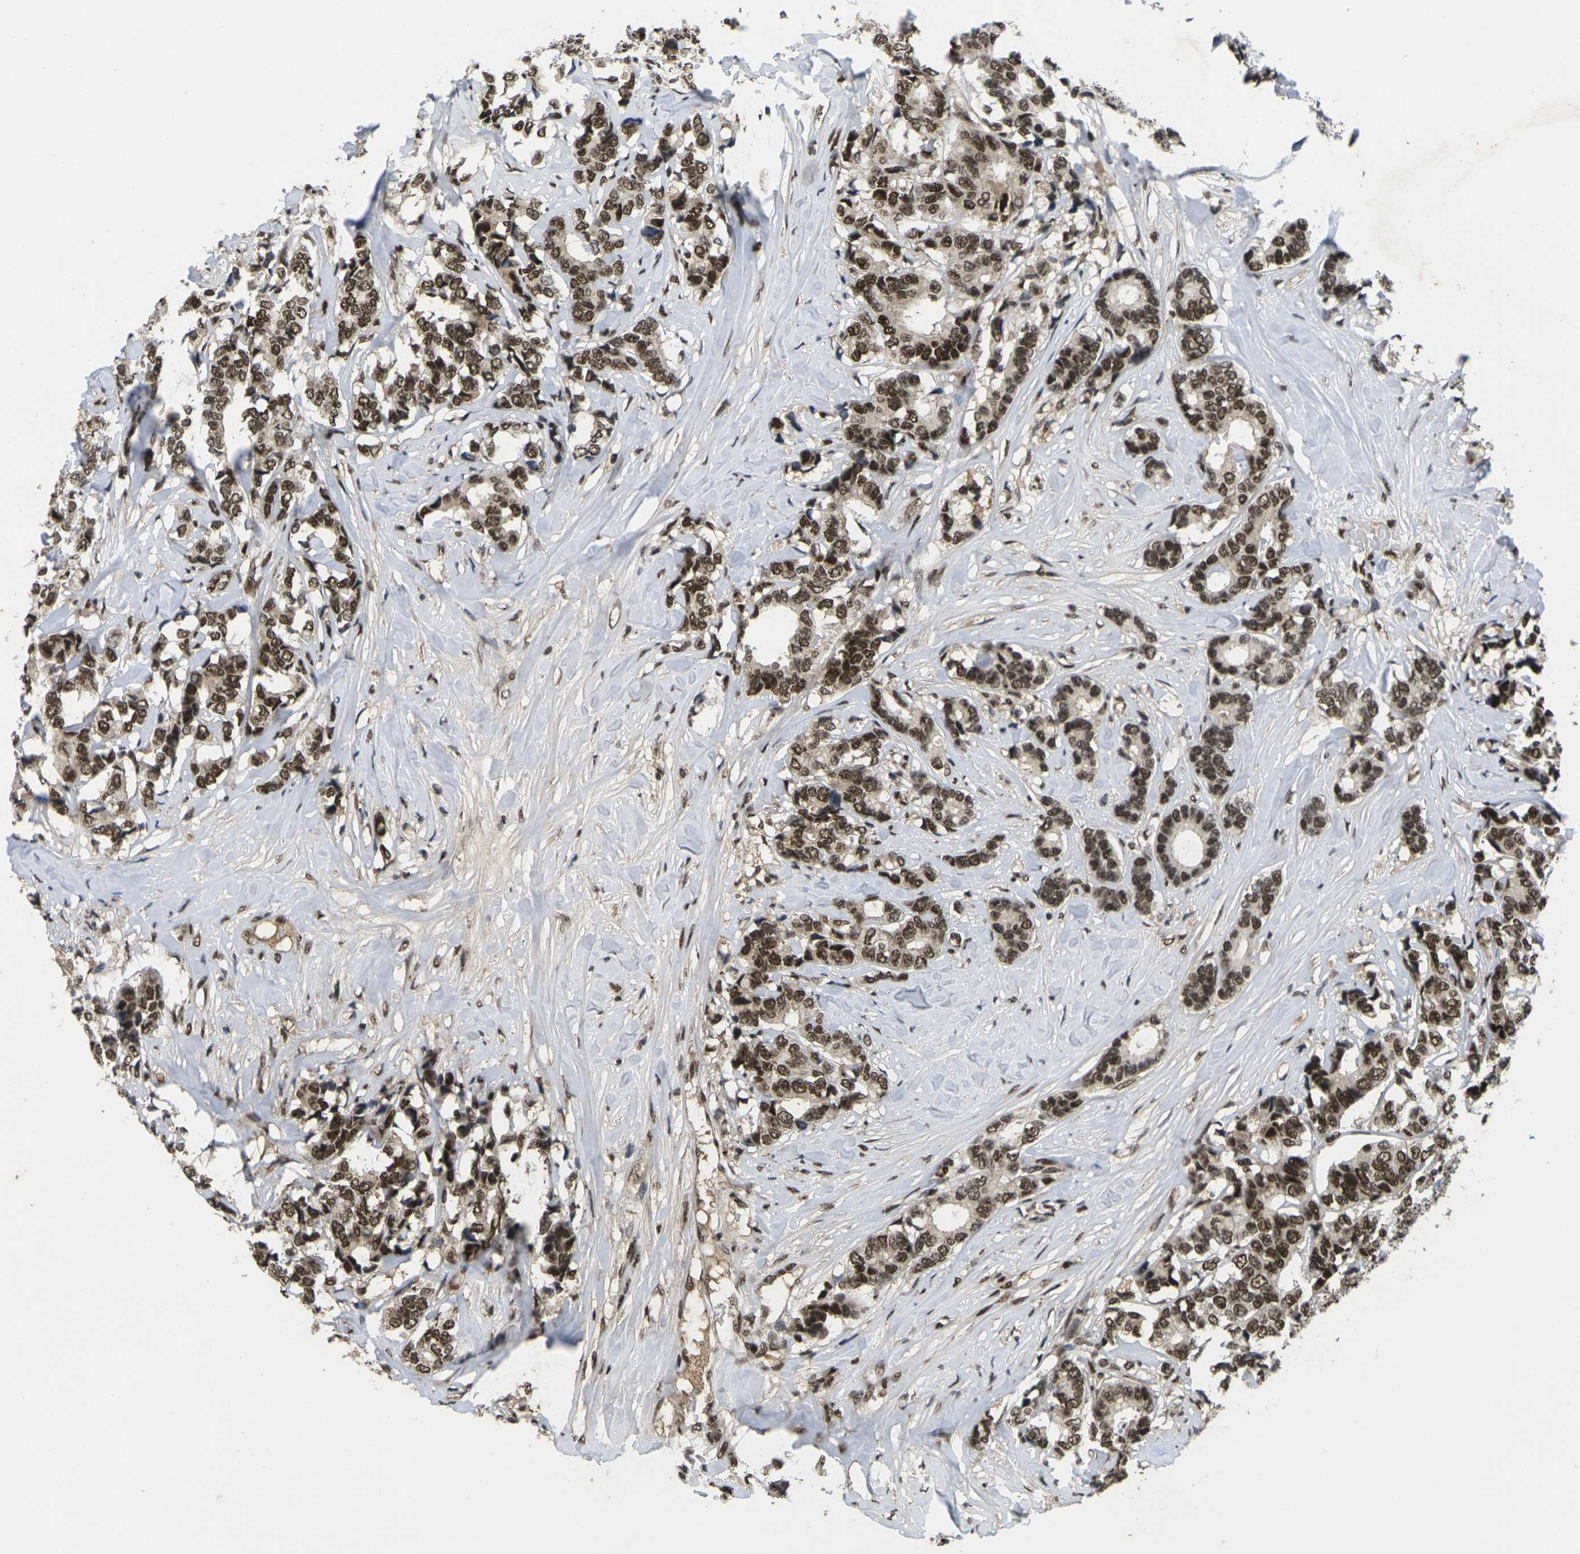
{"staining": {"intensity": "strong", "quantity": ">75%", "location": "nuclear"}, "tissue": "breast cancer", "cell_type": "Tumor cells", "image_type": "cancer", "snomed": [{"axis": "morphology", "description": "Duct carcinoma"}, {"axis": "topography", "description": "Breast"}], "caption": "Strong nuclear protein staining is appreciated in approximately >75% of tumor cells in breast cancer.", "gene": "GTF2E1", "patient": {"sex": "female", "age": 87}}